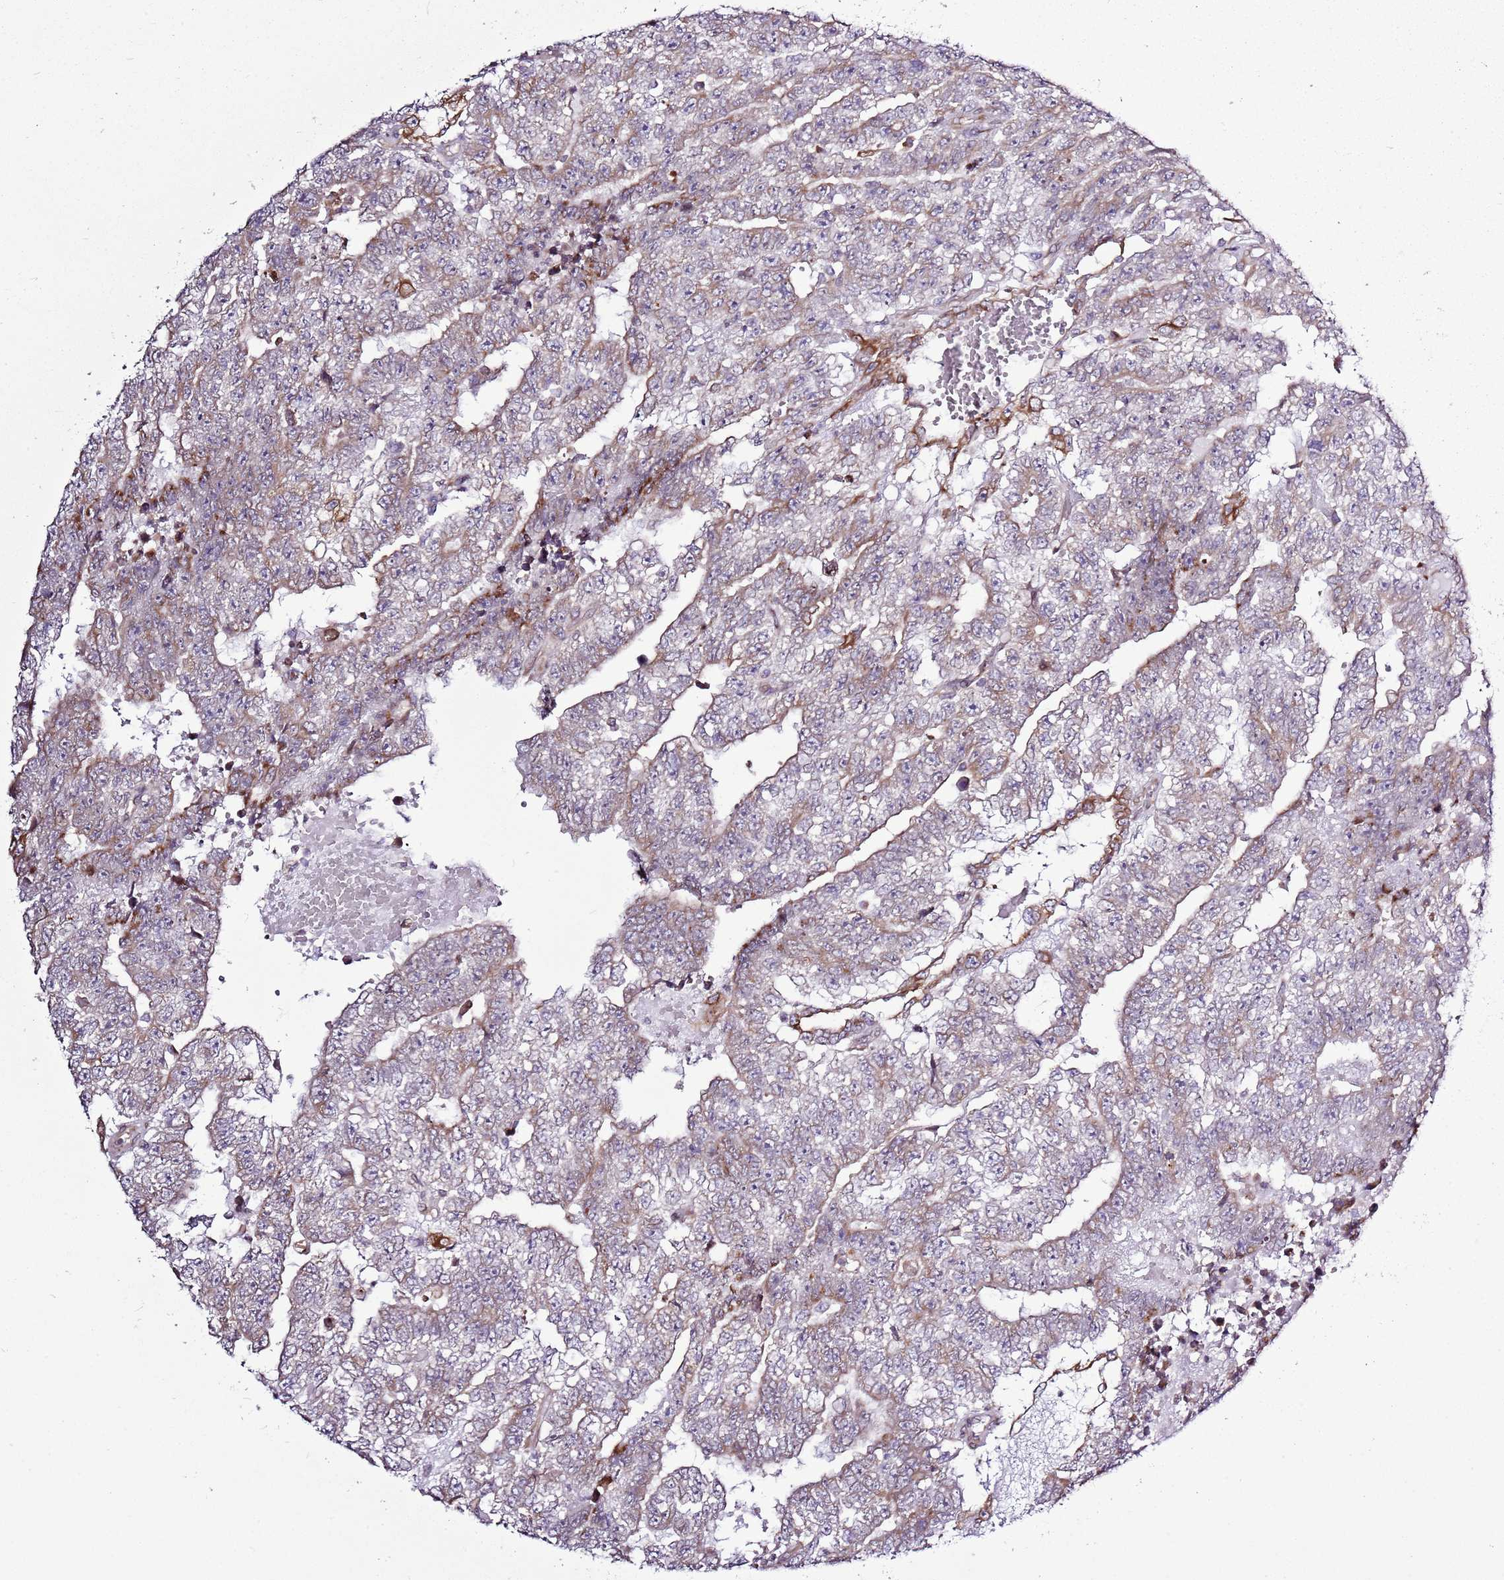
{"staining": {"intensity": "weak", "quantity": "25%-75%", "location": "cytoplasmic/membranous"}, "tissue": "testis cancer", "cell_type": "Tumor cells", "image_type": "cancer", "snomed": [{"axis": "morphology", "description": "Carcinoma, Embryonal, NOS"}, {"axis": "topography", "description": "Testis"}], "caption": "Protein positivity by immunohistochemistry (IHC) reveals weak cytoplasmic/membranous expression in approximately 25%-75% of tumor cells in testis cancer. (IHC, brightfield microscopy, high magnification).", "gene": "TMED10", "patient": {"sex": "male", "age": 25}}